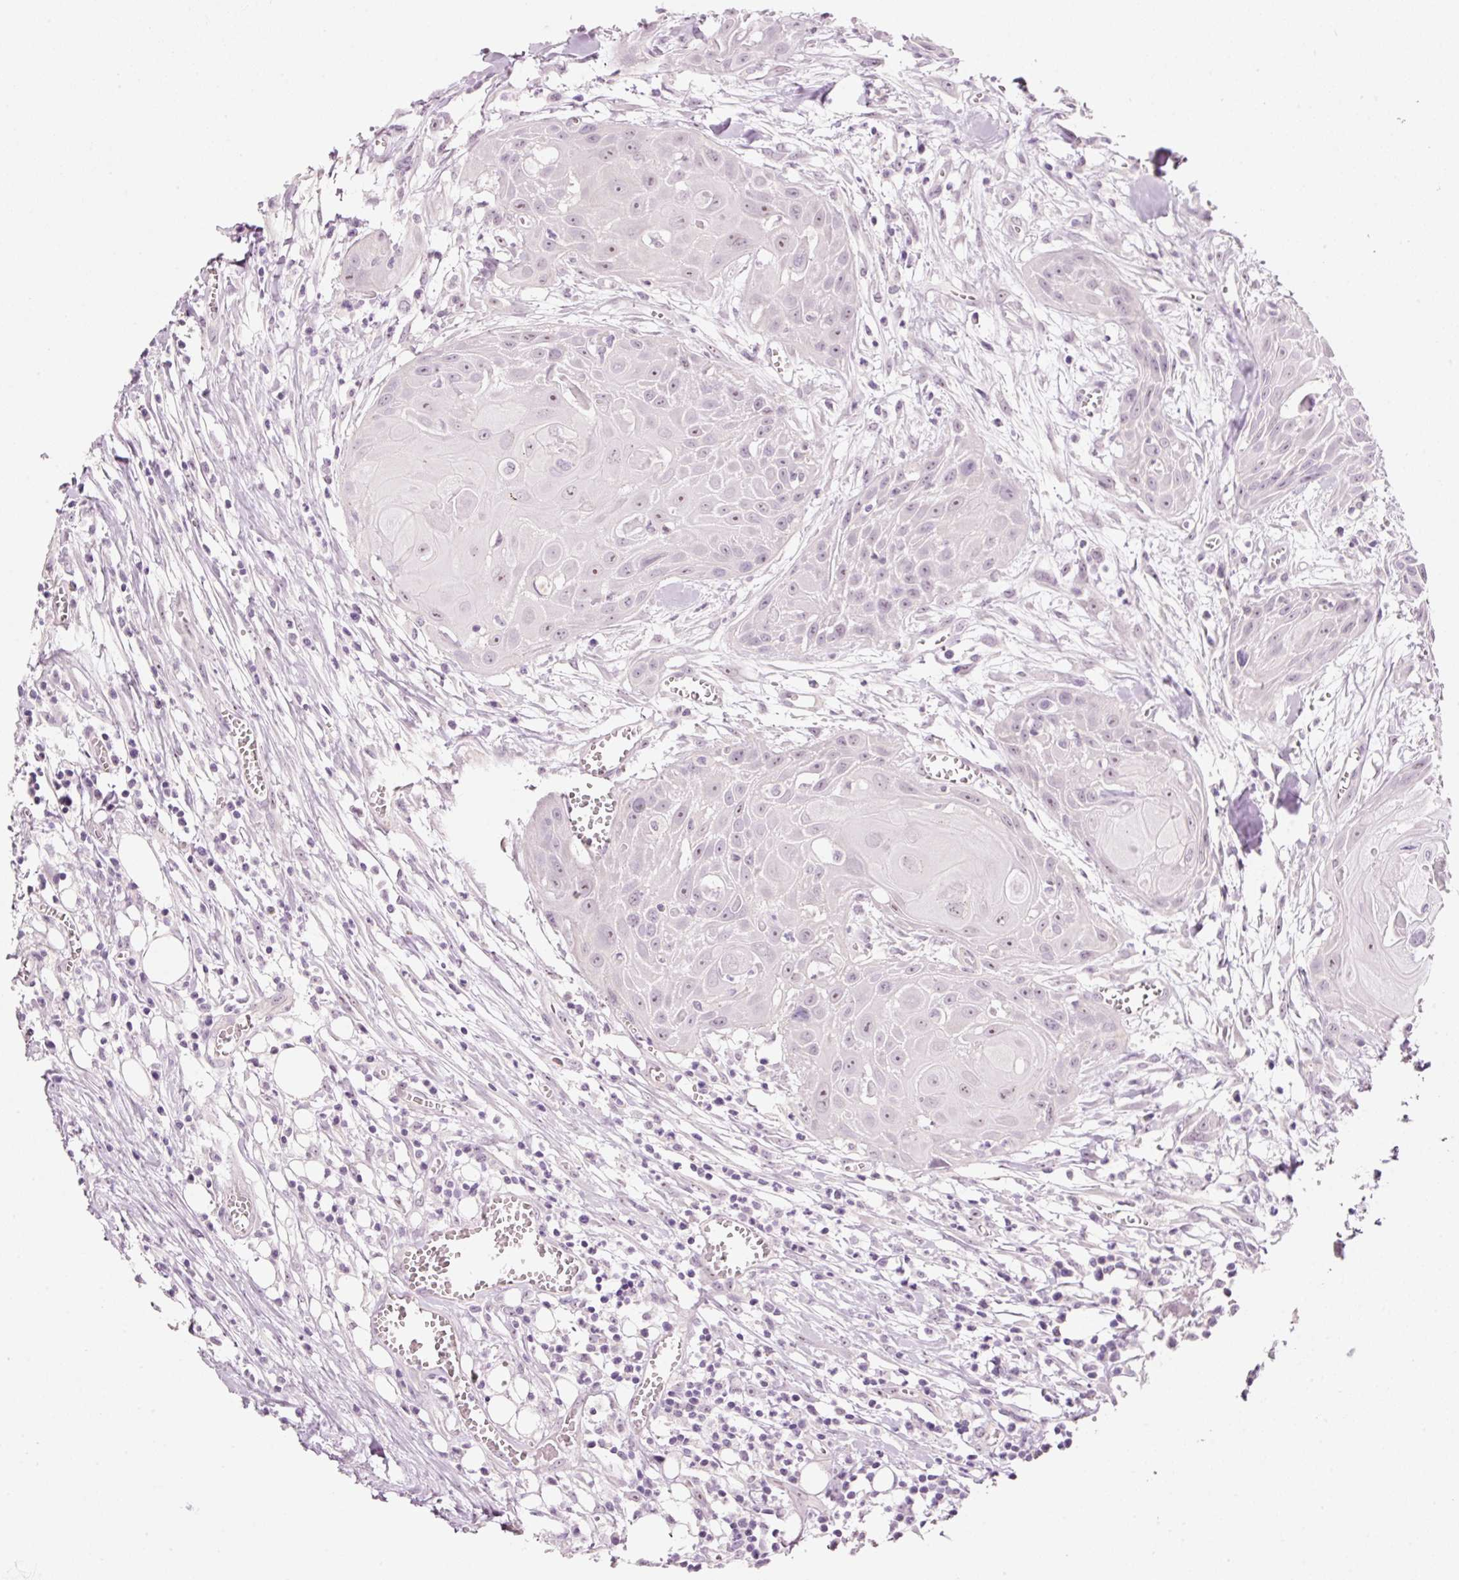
{"staining": {"intensity": "weak", "quantity": "<25%", "location": "nuclear"}, "tissue": "head and neck cancer", "cell_type": "Tumor cells", "image_type": "cancer", "snomed": [{"axis": "morphology", "description": "Squamous cell carcinoma, NOS"}, {"axis": "topography", "description": "Lymph node"}, {"axis": "topography", "description": "Salivary gland"}, {"axis": "topography", "description": "Head-Neck"}], "caption": "A high-resolution photomicrograph shows immunohistochemistry (IHC) staining of head and neck squamous cell carcinoma, which reveals no significant positivity in tumor cells.", "gene": "GCG", "patient": {"sex": "female", "age": 74}}